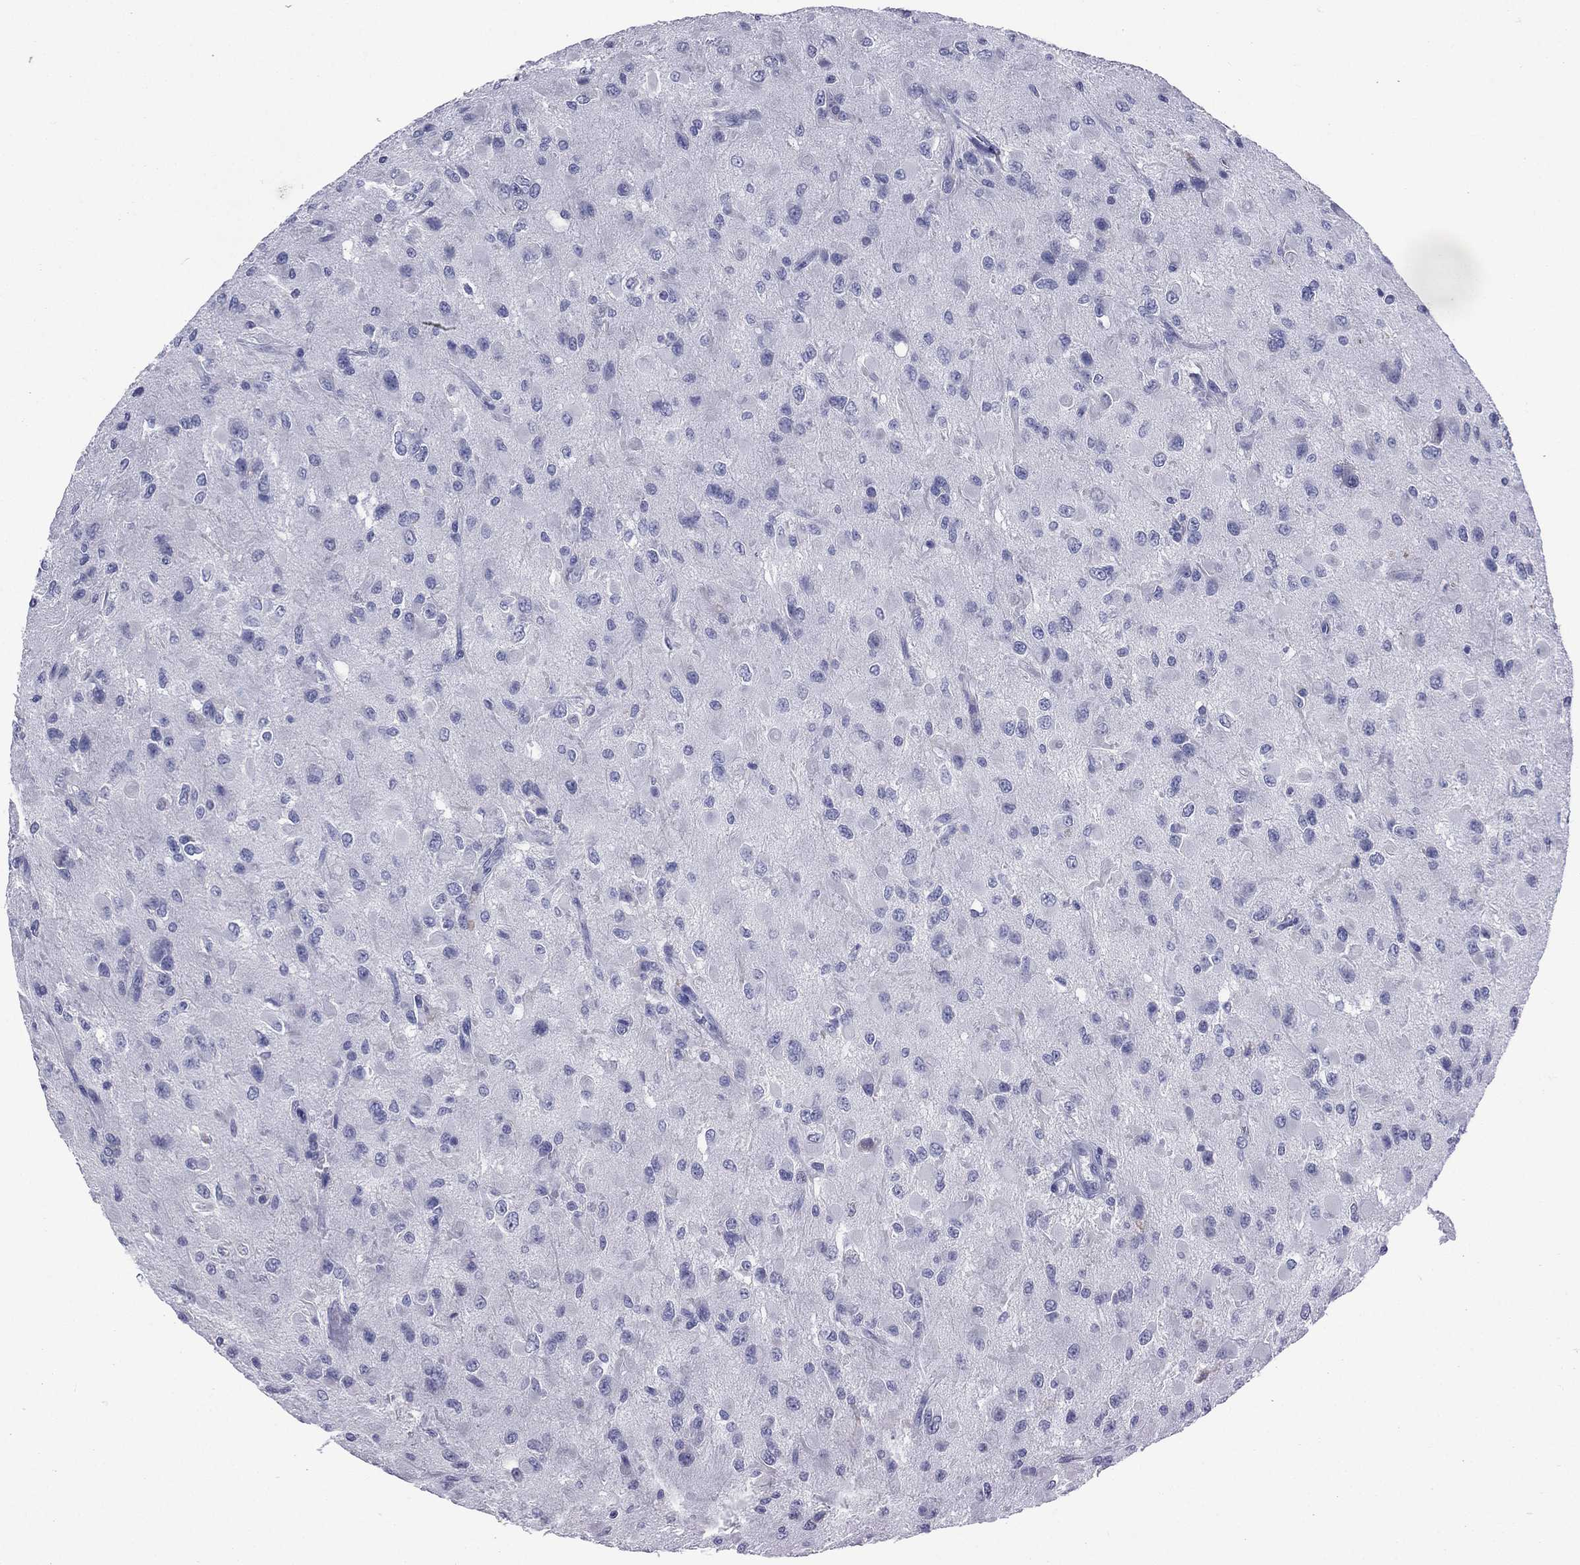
{"staining": {"intensity": "negative", "quantity": "none", "location": "none"}, "tissue": "glioma", "cell_type": "Tumor cells", "image_type": "cancer", "snomed": [{"axis": "morphology", "description": "Glioma, malignant, High grade"}, {"axis": "topography", "description": "Cerebral cortex"}], "caption": "IHC image of human malignant high-grade glioma stained for a protein (brown), which reveals no staining in tumor cells.", "gene": "CES2", "patient": {"sex": "male", "age": 35}}